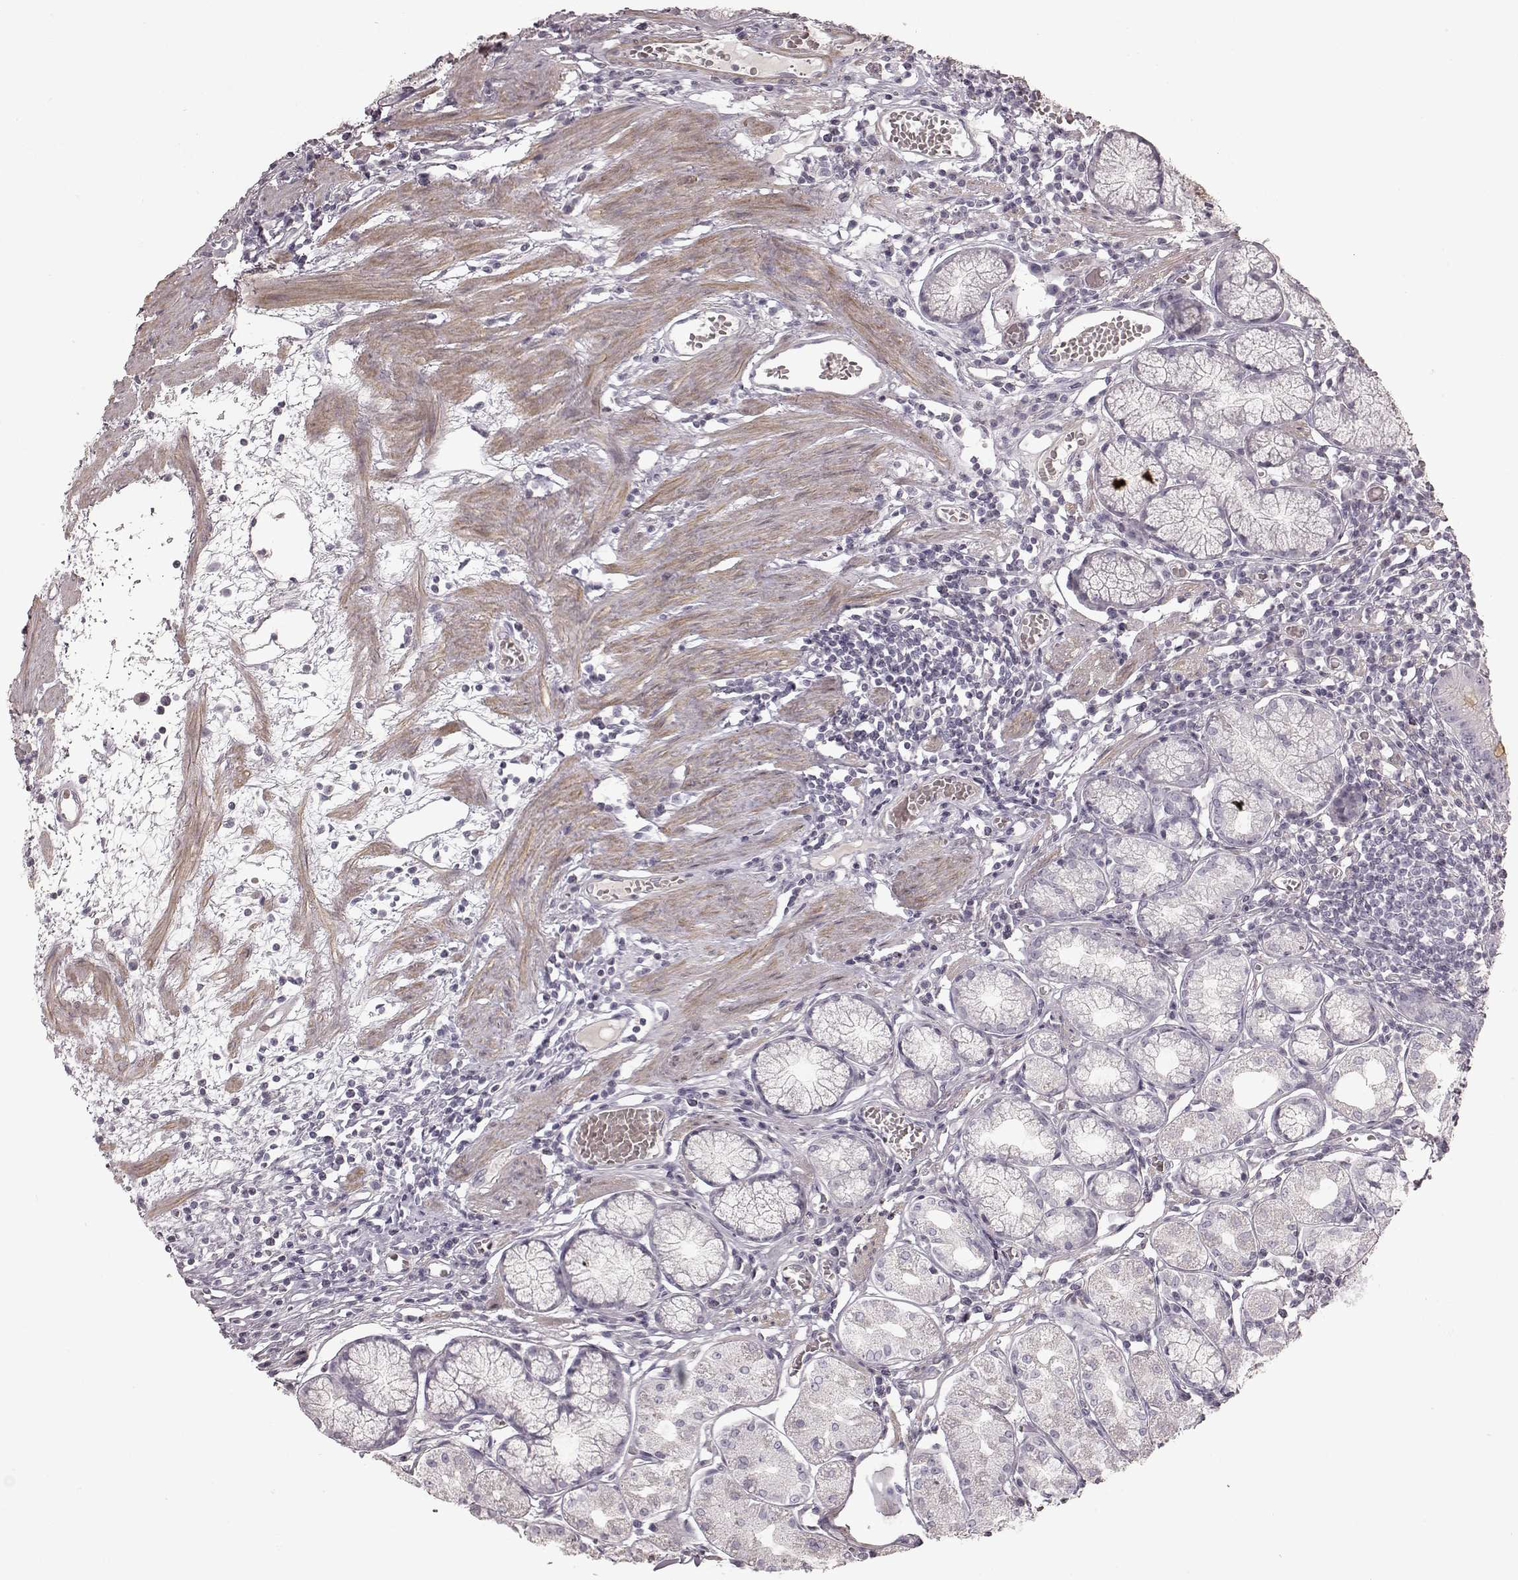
{"staining": {"intensity": "negative", "quantity": "none", "location": "none"}, "tissue": "stomach", "cell_type": "Glandular cells", "image_type": "normal", "snomed": [{"axis": "morphology", "description": "Normal tissue, NOS"}, {"axis": "topography", "description": "Stomach"}], "caption": "Glandular cells are negative for brown protein staining in benign stomach. (DAB (3,3'-diaminobenzidine) immunohistochemistry (IHC), high magnification).", "gene": "PRLHR", "patient": {"sex": "male", "age": 55}}